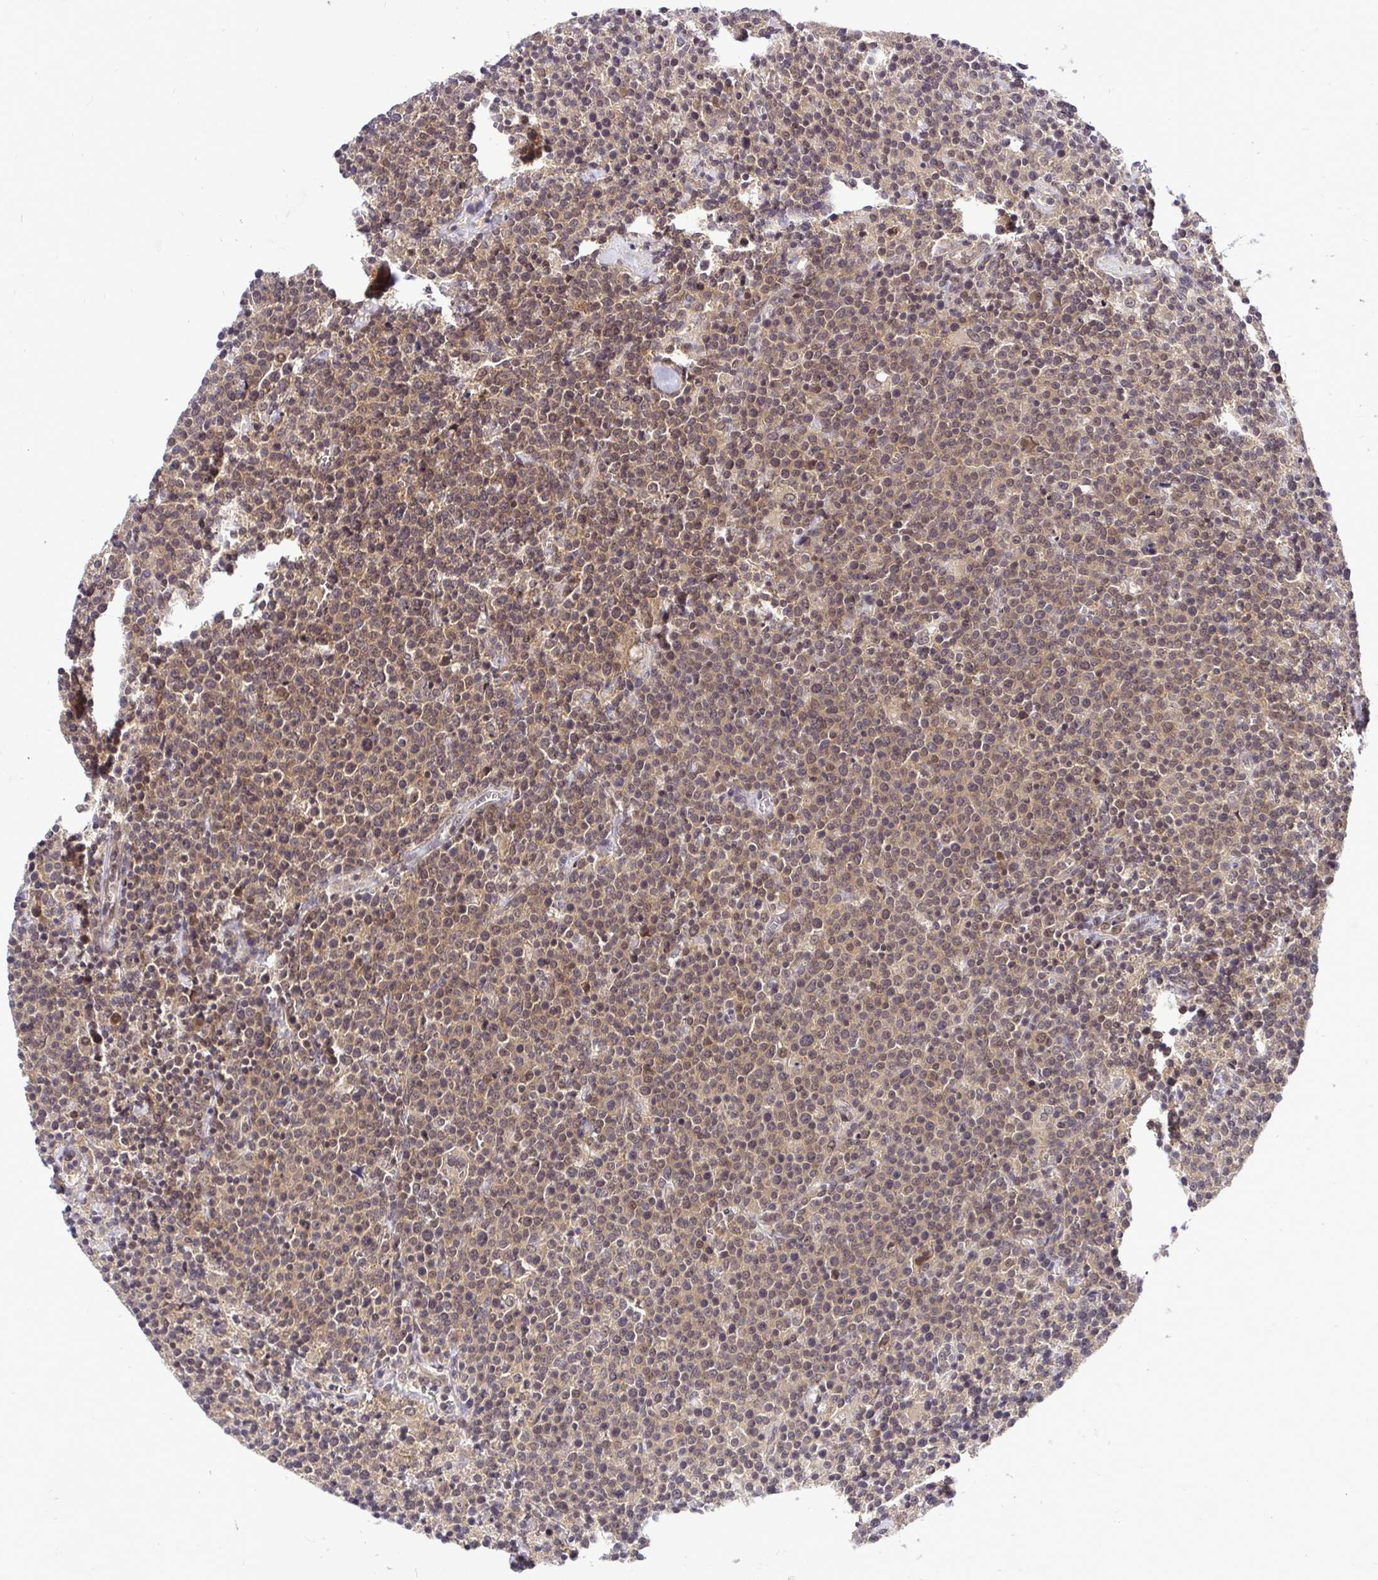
{"staining": {"intensity": "weak", "quantity": ">75%", "location": "cytoplasmic/membranous,nuclear"}, "tissue": "lymphoma", "cell_type": "Tumor cells", "image_type": "cancer", "snomed": [{"axis": "morphology", "description": "Malignant lymphoma, non-Hodgkin's type, High grade"}, {"axis": "topography", "description": "Lymph node"}], "caption": "Protein expression analysis of lymphoma exhibits weak cytoplasmic/membranous and nuclear expression in approximately >75% of tumor cells. (Stains: DAB in brown, nuclei in blue, Microscopy: brightfield microscopy at high magnification).", "gene": "UBE2M", "patient": {"sex": "male", "age": 61}}